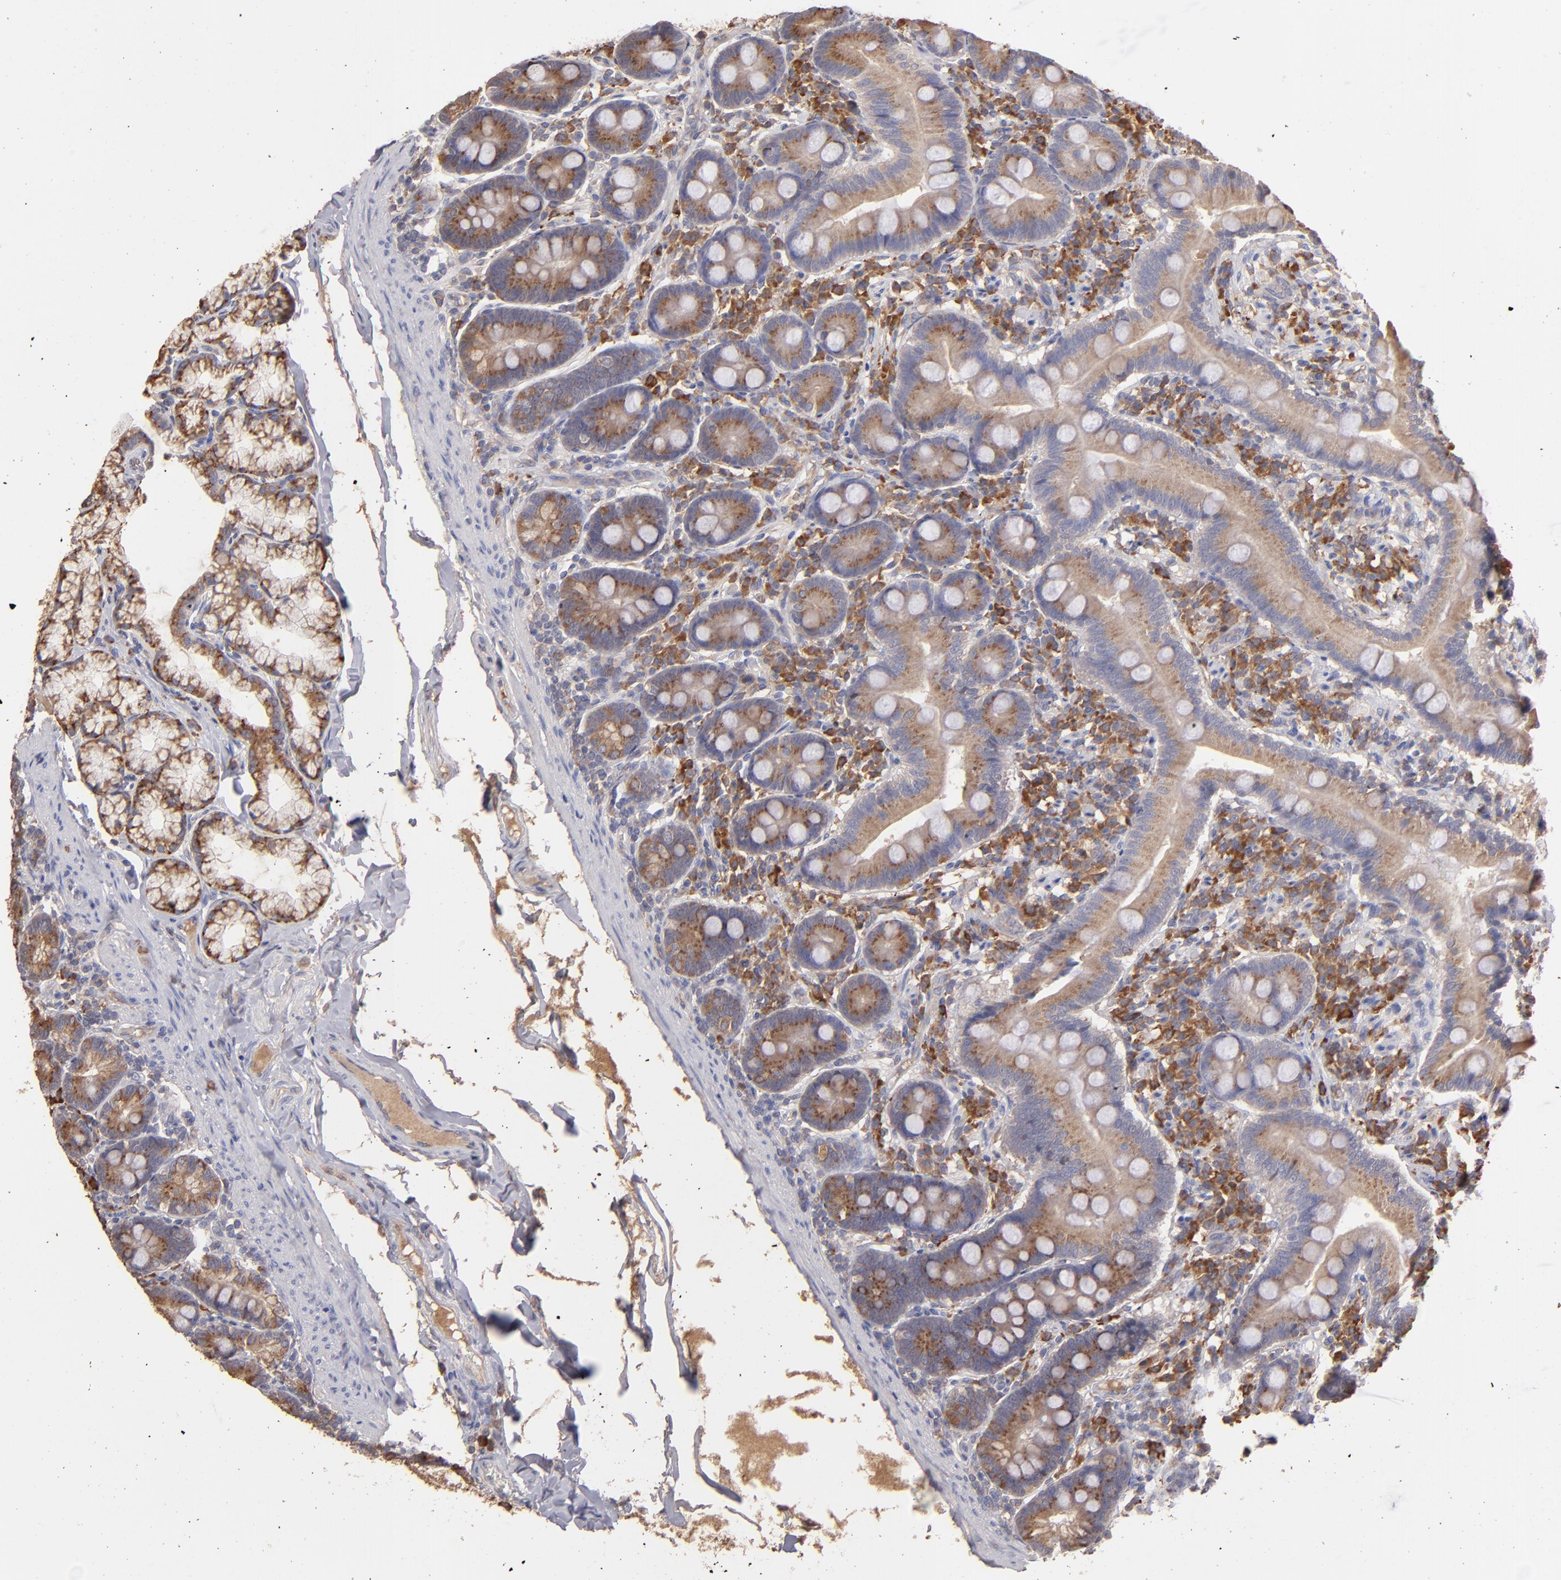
{"staining": {"intensity": "weak", "quantity": ">75%", "location": "cytoplasmic/membranous"}, "tissue": "duodenum", "cell_type": "Glandular cells", "image_type": "normal", "snomed": [{"axis": "morphology", "description": "Normal tissue, NOS"}, {"axis": "topography", "description": "Duodenum"}], "caption": "Benign duodenum shows weak cytoplasmic/membranous positivity in about >75% of glandular cells, visualized by immunohistochemistry.", "gene": "NFKBIE", "patient": {"sex": "male", "age": 50}}